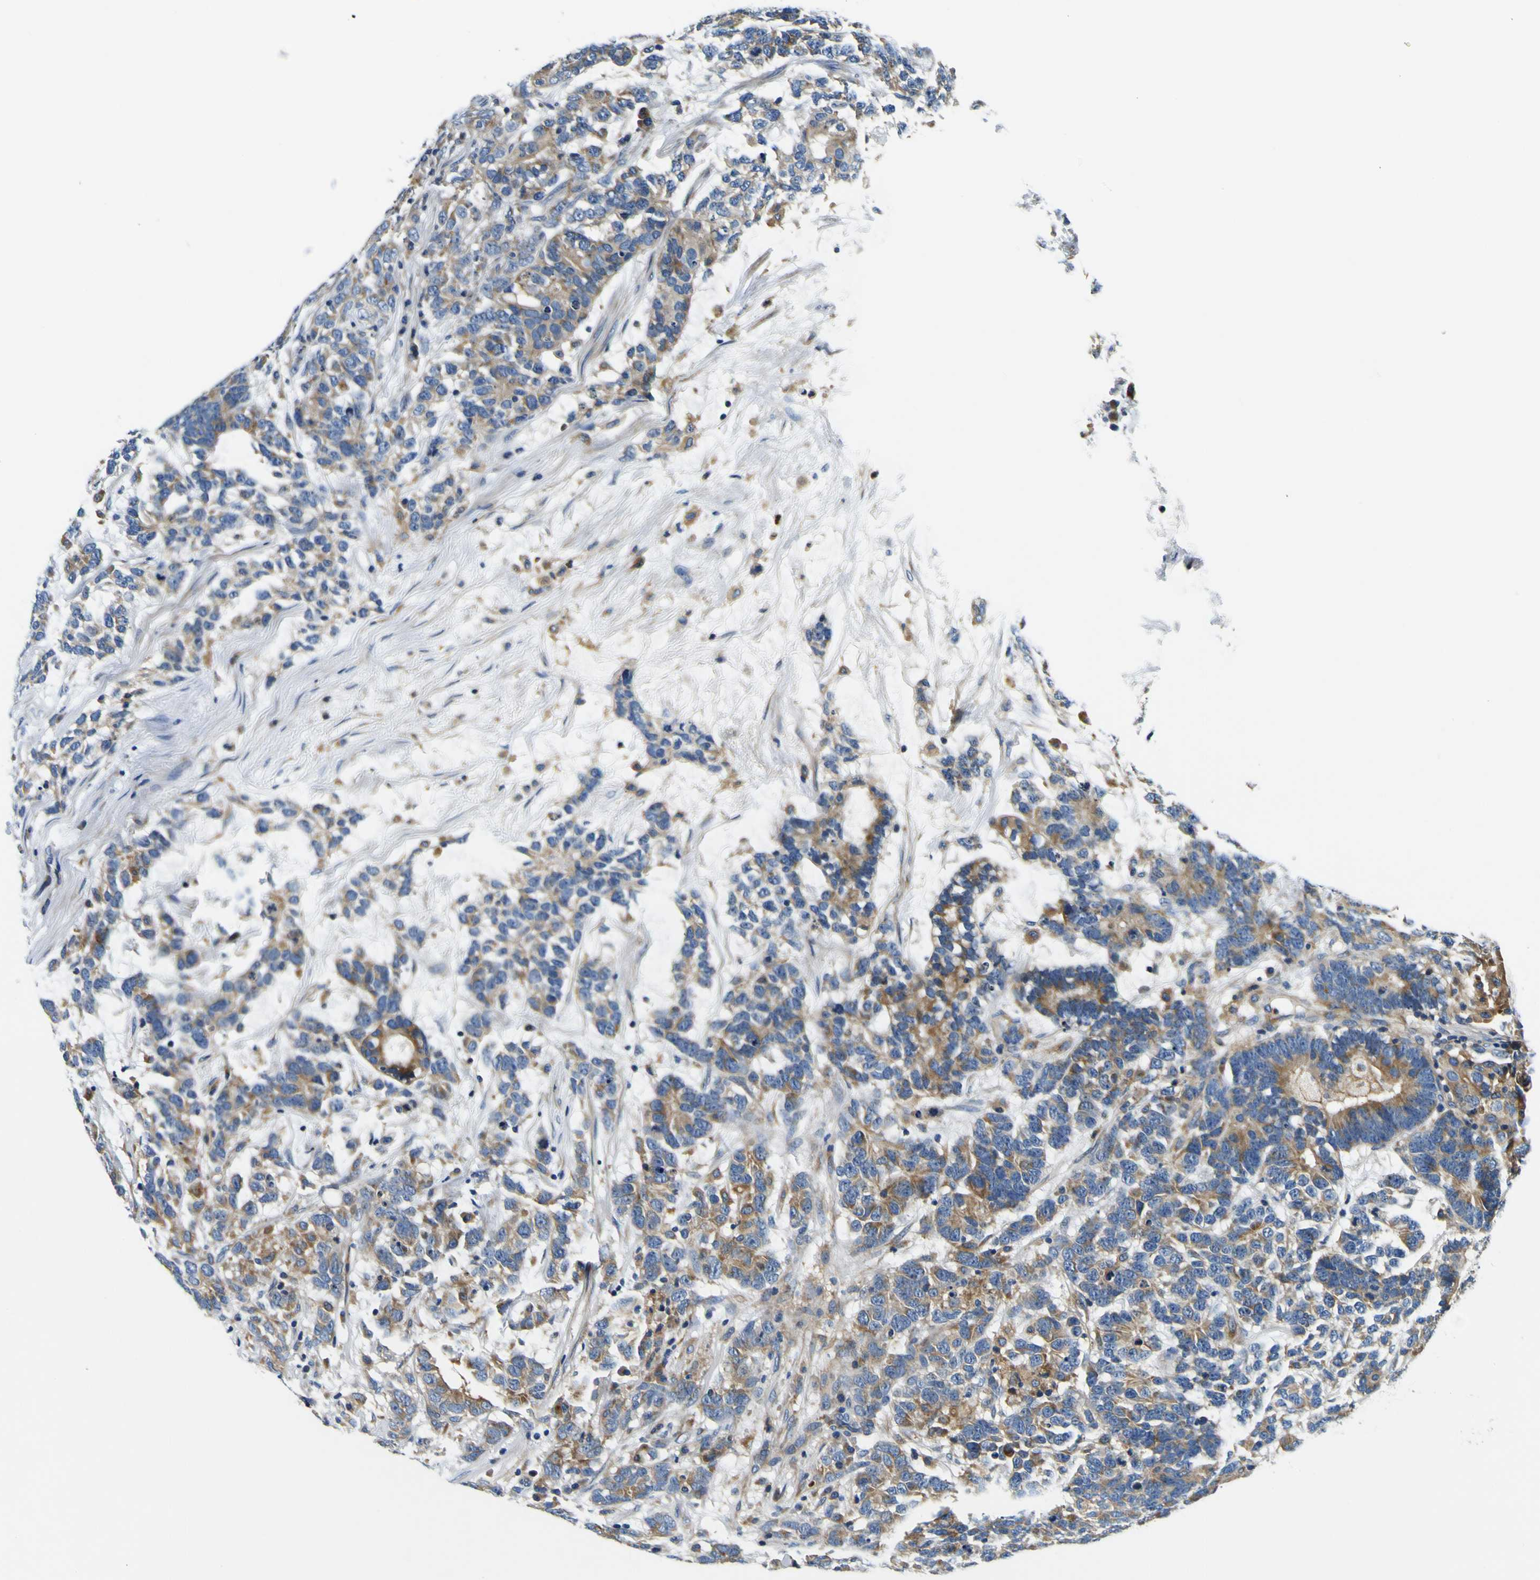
{"staining": {"intensity": "moderate", "quantity": ">75%", "location": "cytoplasmic/membranous"}, "tissue": "testis cancer", "cell_type": "Tumor cells", "image_type": "cancer", "snomed": [{"axis": "morphology", "description": "Carcinoma, Embryonal, NOS"}, {"axis": "topography", "description": "Testis"}], "caption": "A histopathology image of human testis embryonal carcinoma stained for a protein demonstrates moderate cytoplasmic/membranous brown staining in tumor cells.", "gene": "CLSTN1", "patient": {"sex": "male", "age": 26}}